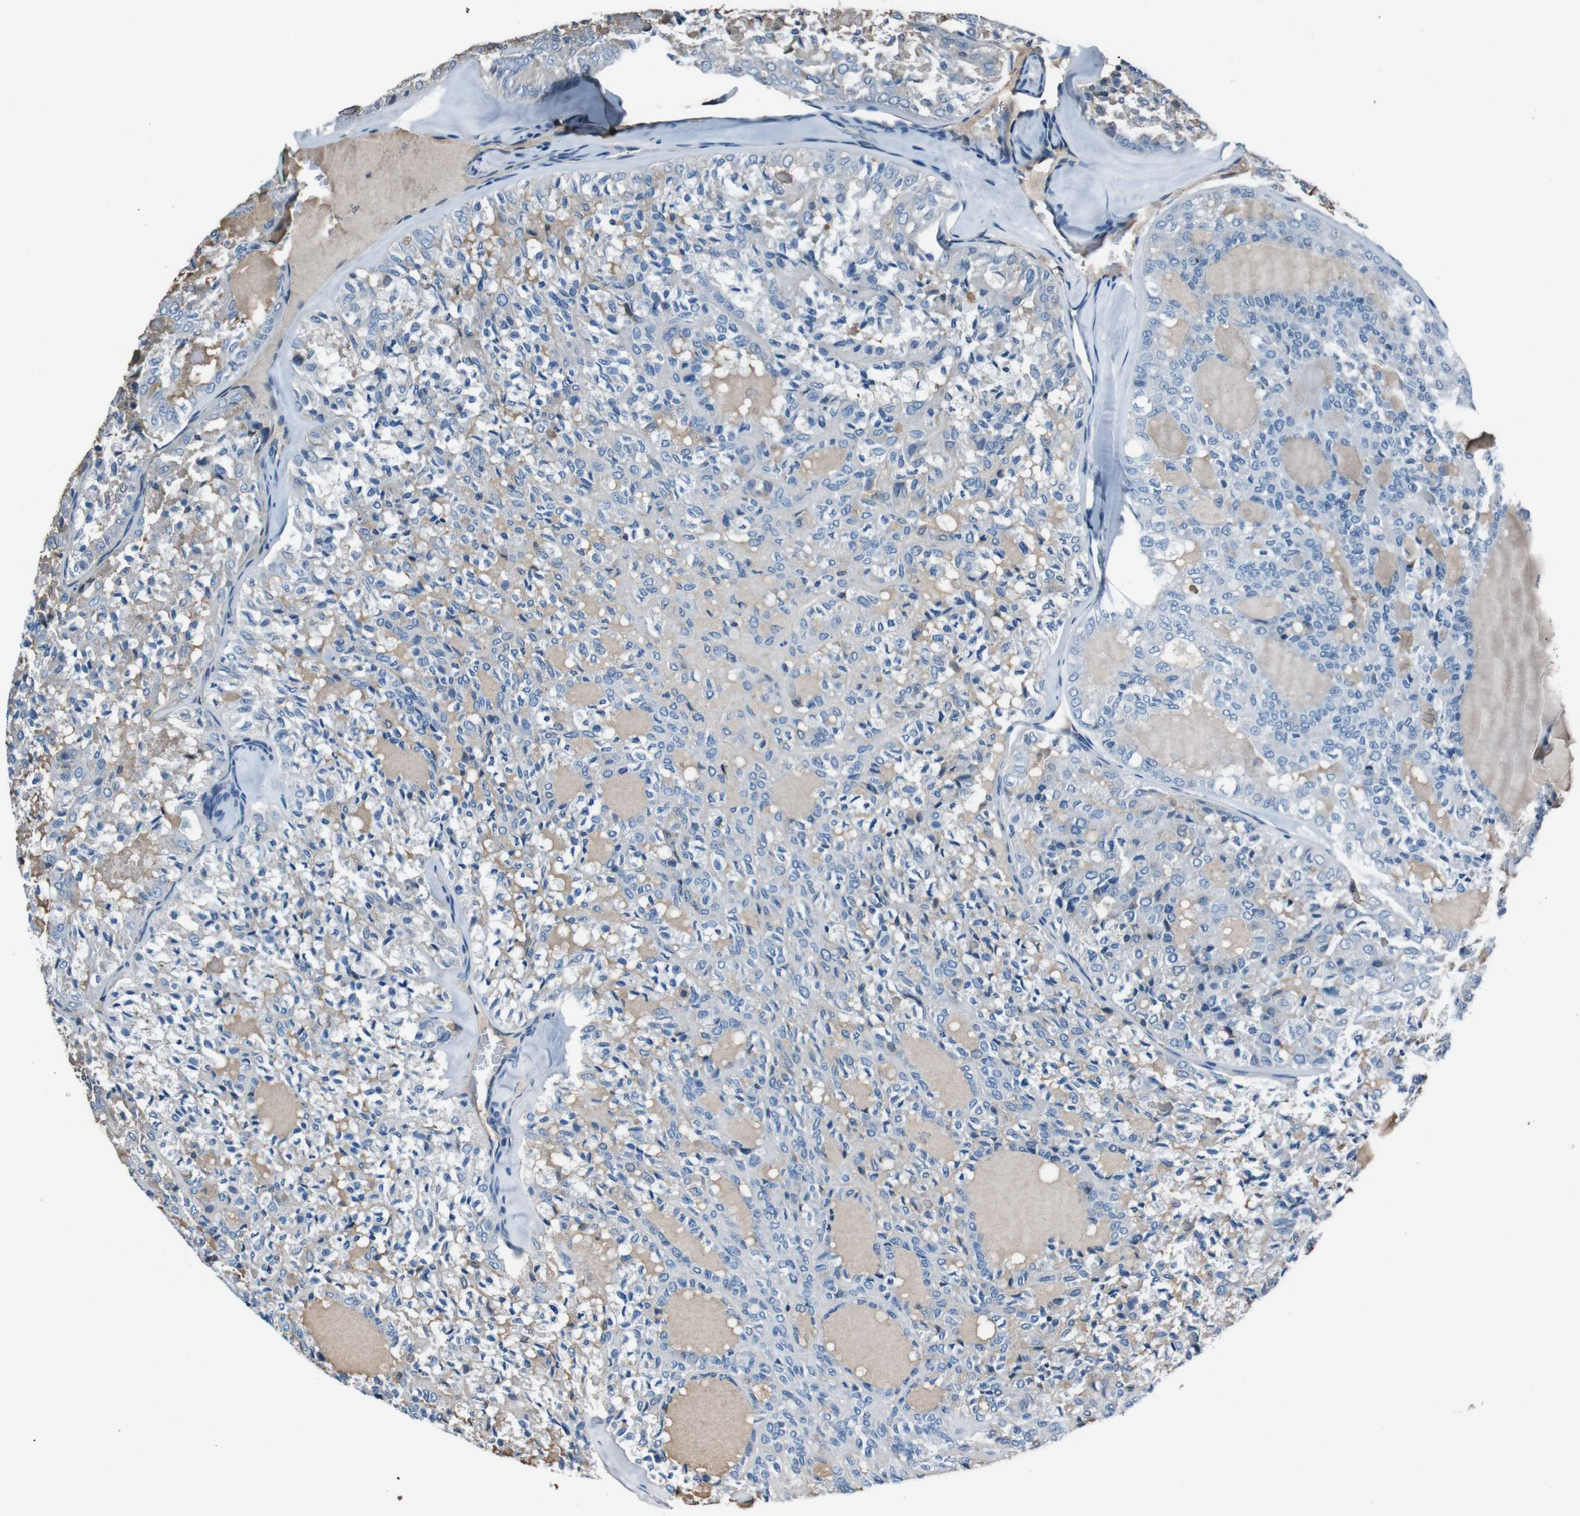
{"staining": {"intensity": "negative", "quantity": "none", "location": "none"}, "tissue": "thyroid cancer", "cell_type": "Tumor cells", "image_type": "cancer", "snomed": [{"axis": "morphology", "description": "Follicular adenoma carcinoma, NOS"}, {"axis": "topography", "description": "Thyroid gland"}], "caption": "Photomicrograph shows no significant protein expression in tumor cells of thyroid cancer (follicular adenoma carcinoma).", "gene": "LEP", "patient": {"sex": "male", "age": 75}}